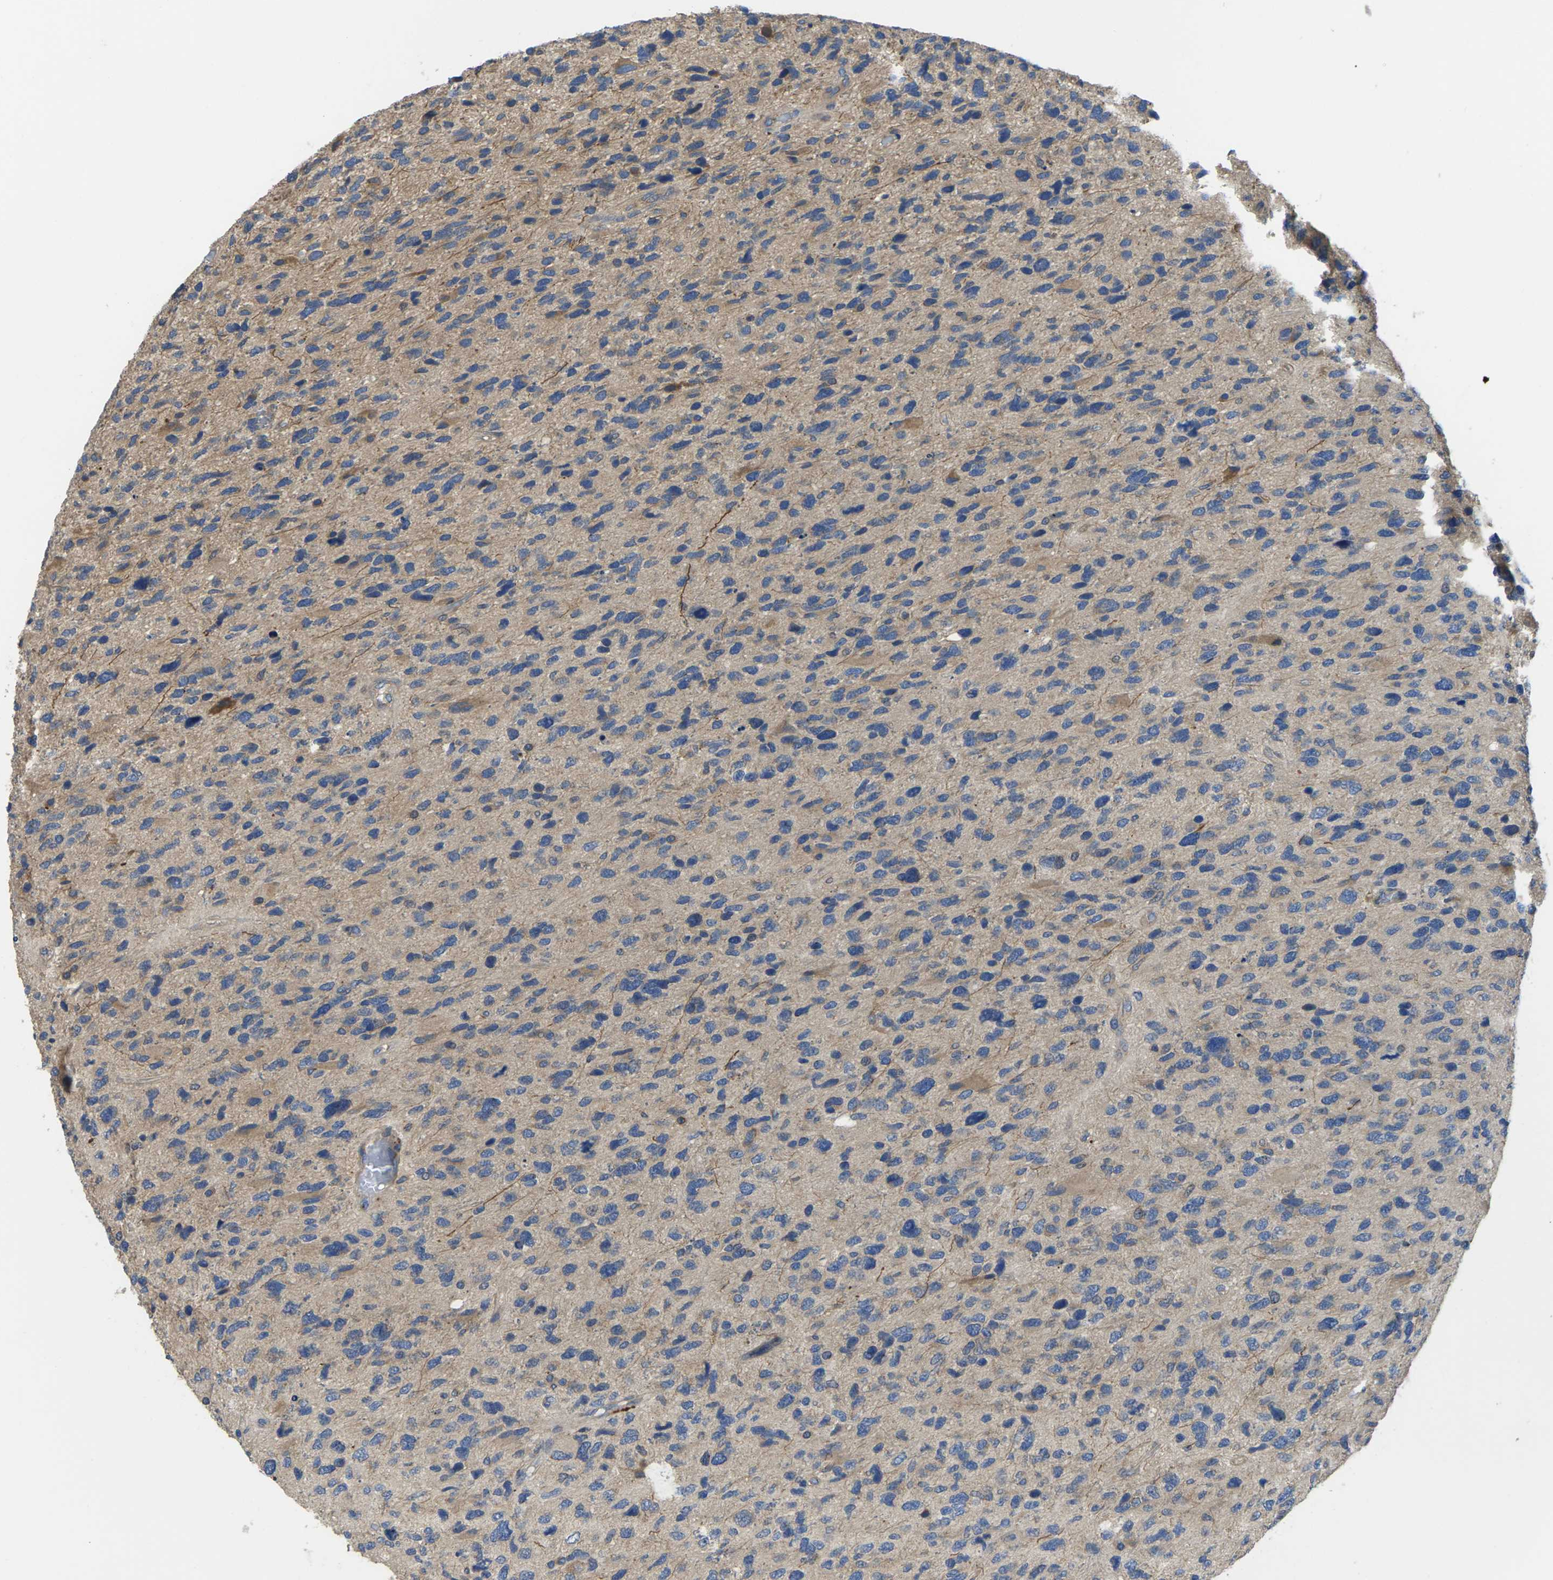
{"staining": {"intensity": "moderate", "quantity": "<25%", "location": "cytoplasmic/membranous"}, "tissue": "glioma", "cell_type": "Tumor cells", "image_type": "cancer", "snomed": [{"axis": "morphology", "description": "Glioma, malignant, High grade"}, {"axis": "topography", "description": "Brain"}], "caption": "This micrograph demonstrates IHC staining of human high-grade glioma (malignant), with low moderate cytoplasmic/membranous staining in about <25% of tumor cells.", "gene": "TMCC2", "patient": {"sex": "female", "age": 58}}